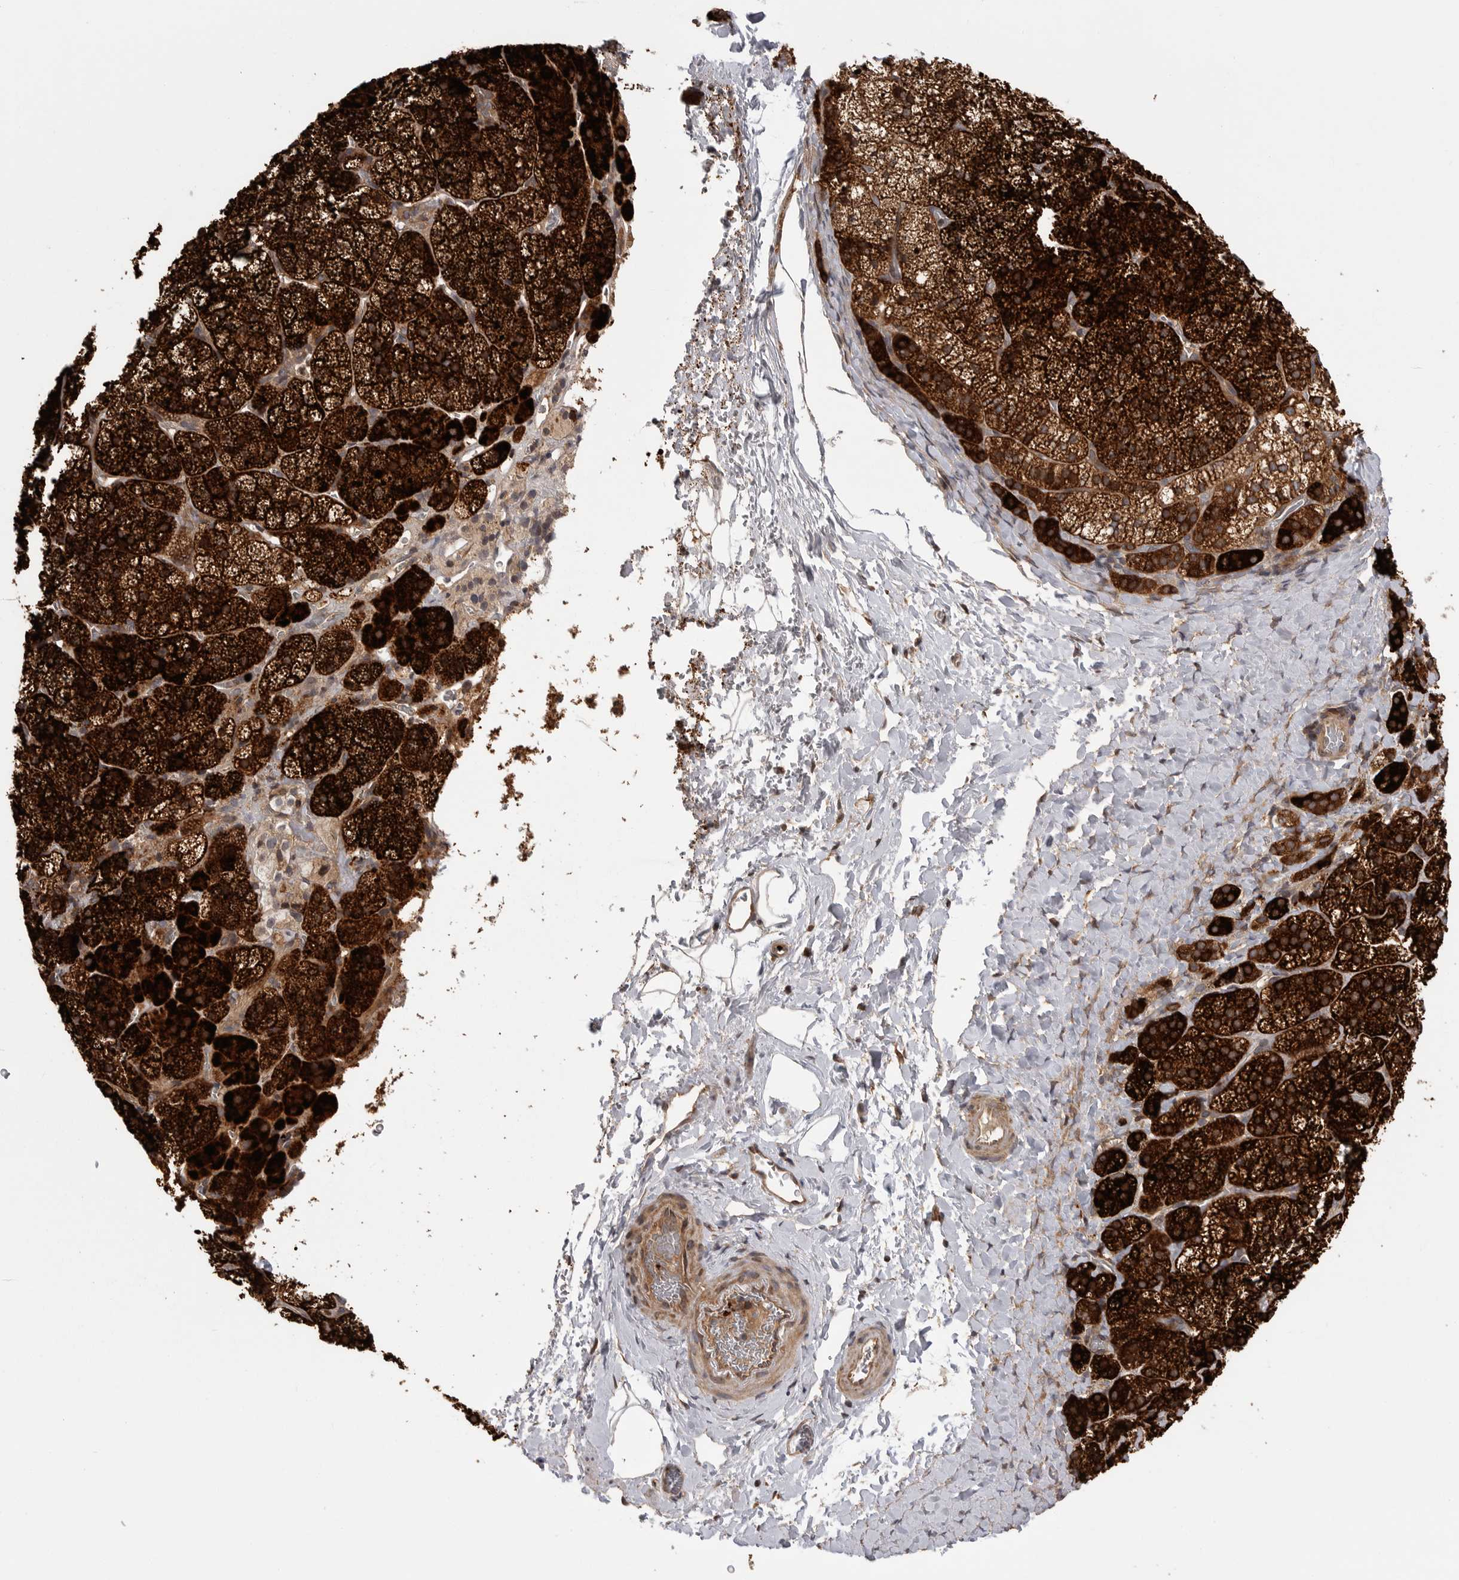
{"staining": {"intensity": "strong", "quantity": ">75%", "location": "cytoplasmic/membranous"}, "tissue": "adrenal gland", "cell_type": "Glandular cells", "image_type": "normal", "snomed": [{"axis": "morphology", "description": "Normal tissue, NOS"}, {"axis": "topography", "description": "Adrenal gland"}], "caption": "Protein expression analysis of unremarkable adrenal gland displays strong cytoplasmic/membranous positivity in approximately >75% of glandular cells. The staining was performed using DAB (3,3'-diaminobenzidine), with brown indicating positive protein expression. Nuclei are stained blue with hematoxylin.", "gene": "OXR1", "patient": {"sex": "female", "age": 44}}